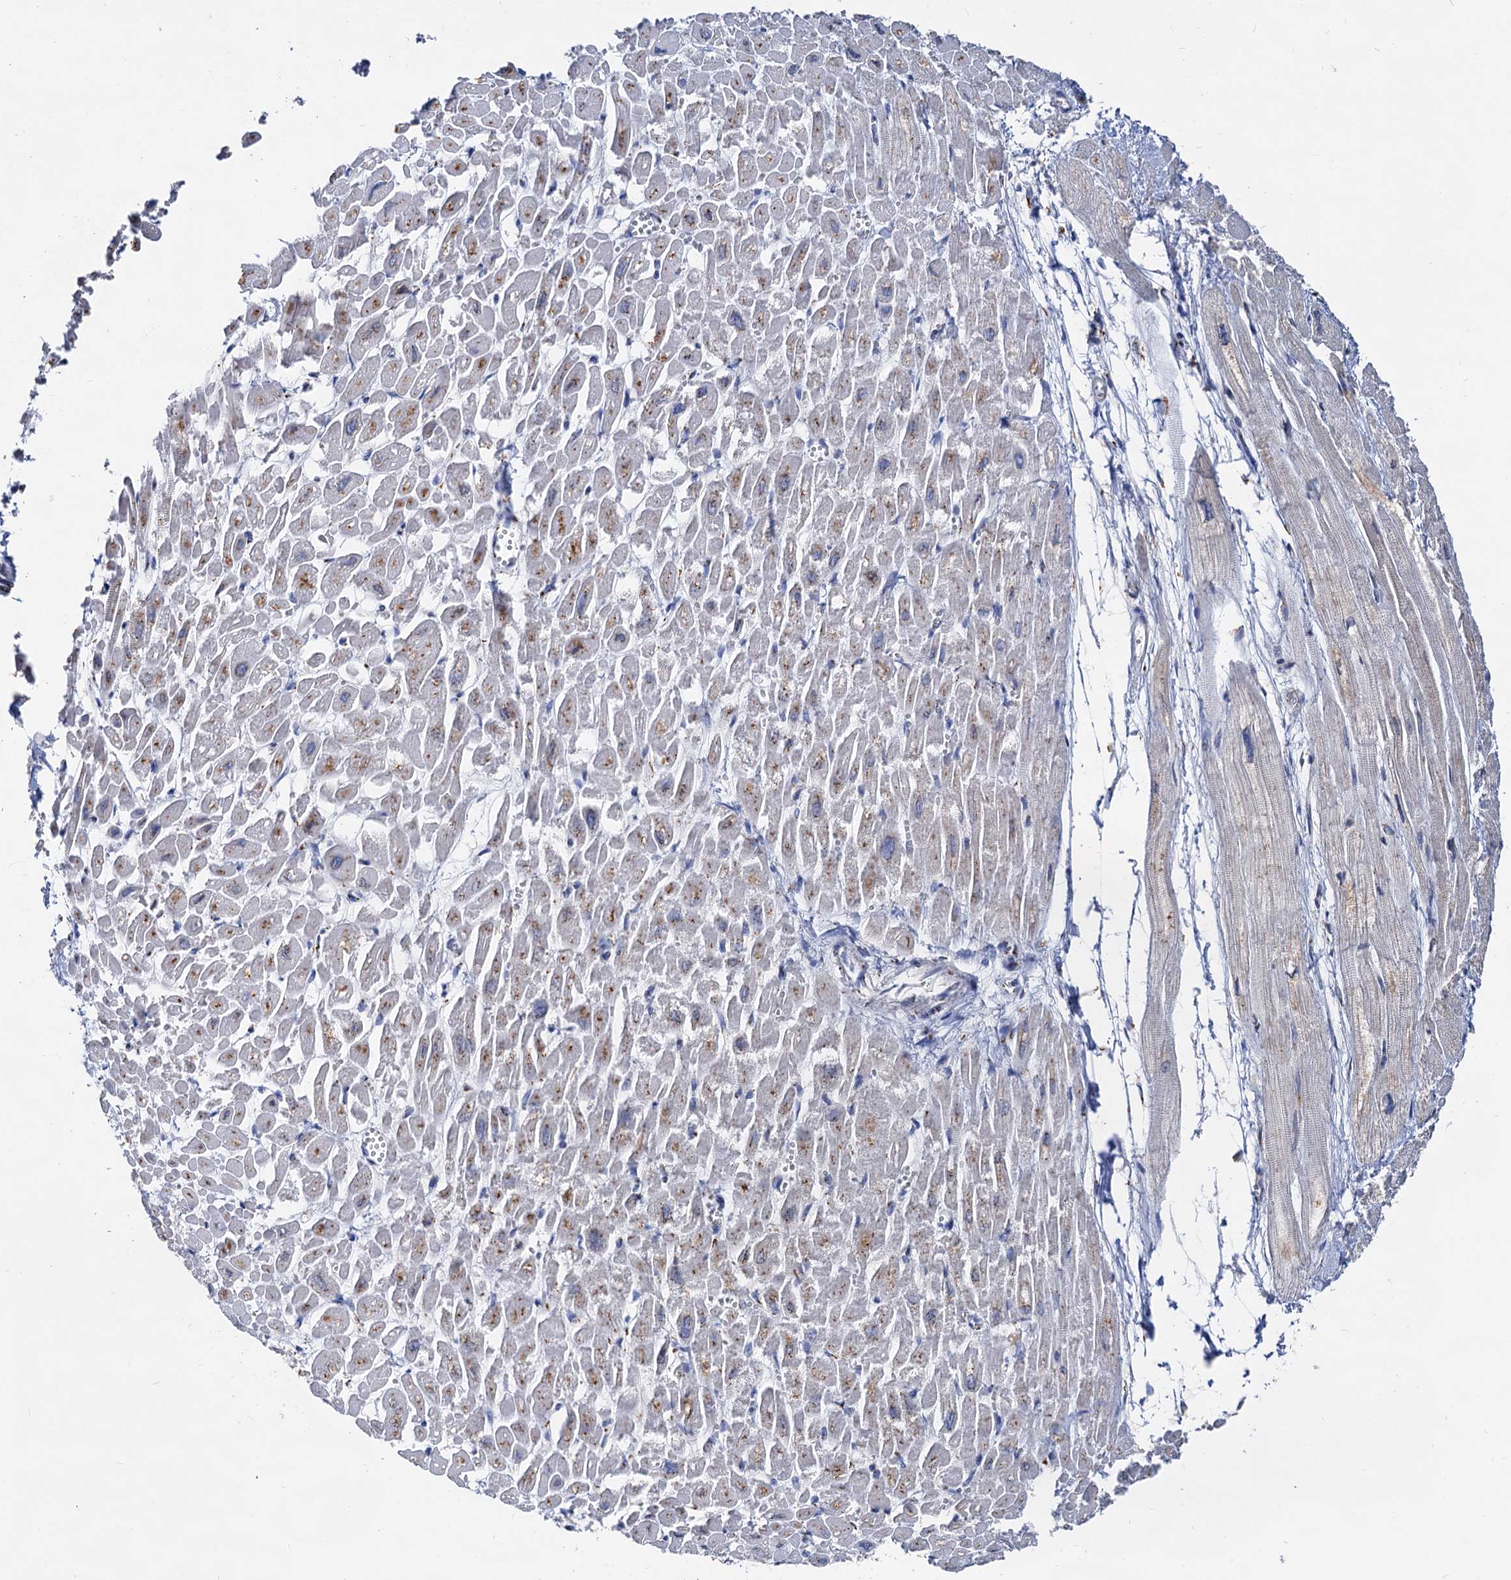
{"staining": {"intensity": "moderate", "quantity": "25%-75%", "location": "cytoplasmic/membranous"}, "tissue": "heart muscle", "cell_type": "Cardiomyocytes", "image_type": "normal", "snomed": [{"axis": "morphology", "description": "Normal tissue, NOS"}, {"axis": "topography", "description": "Heart"}], "caption": "The photomicrograph reveals a brown stain indicating the presence of a protein in the cytoplasmic/membranous of cardiomyocytes in heart muscle. (DAB = brown stain, brightfield microscopy at high magnification).", "gene": "TM9SF3", "patient": {"sex": "male", "age": 54}}